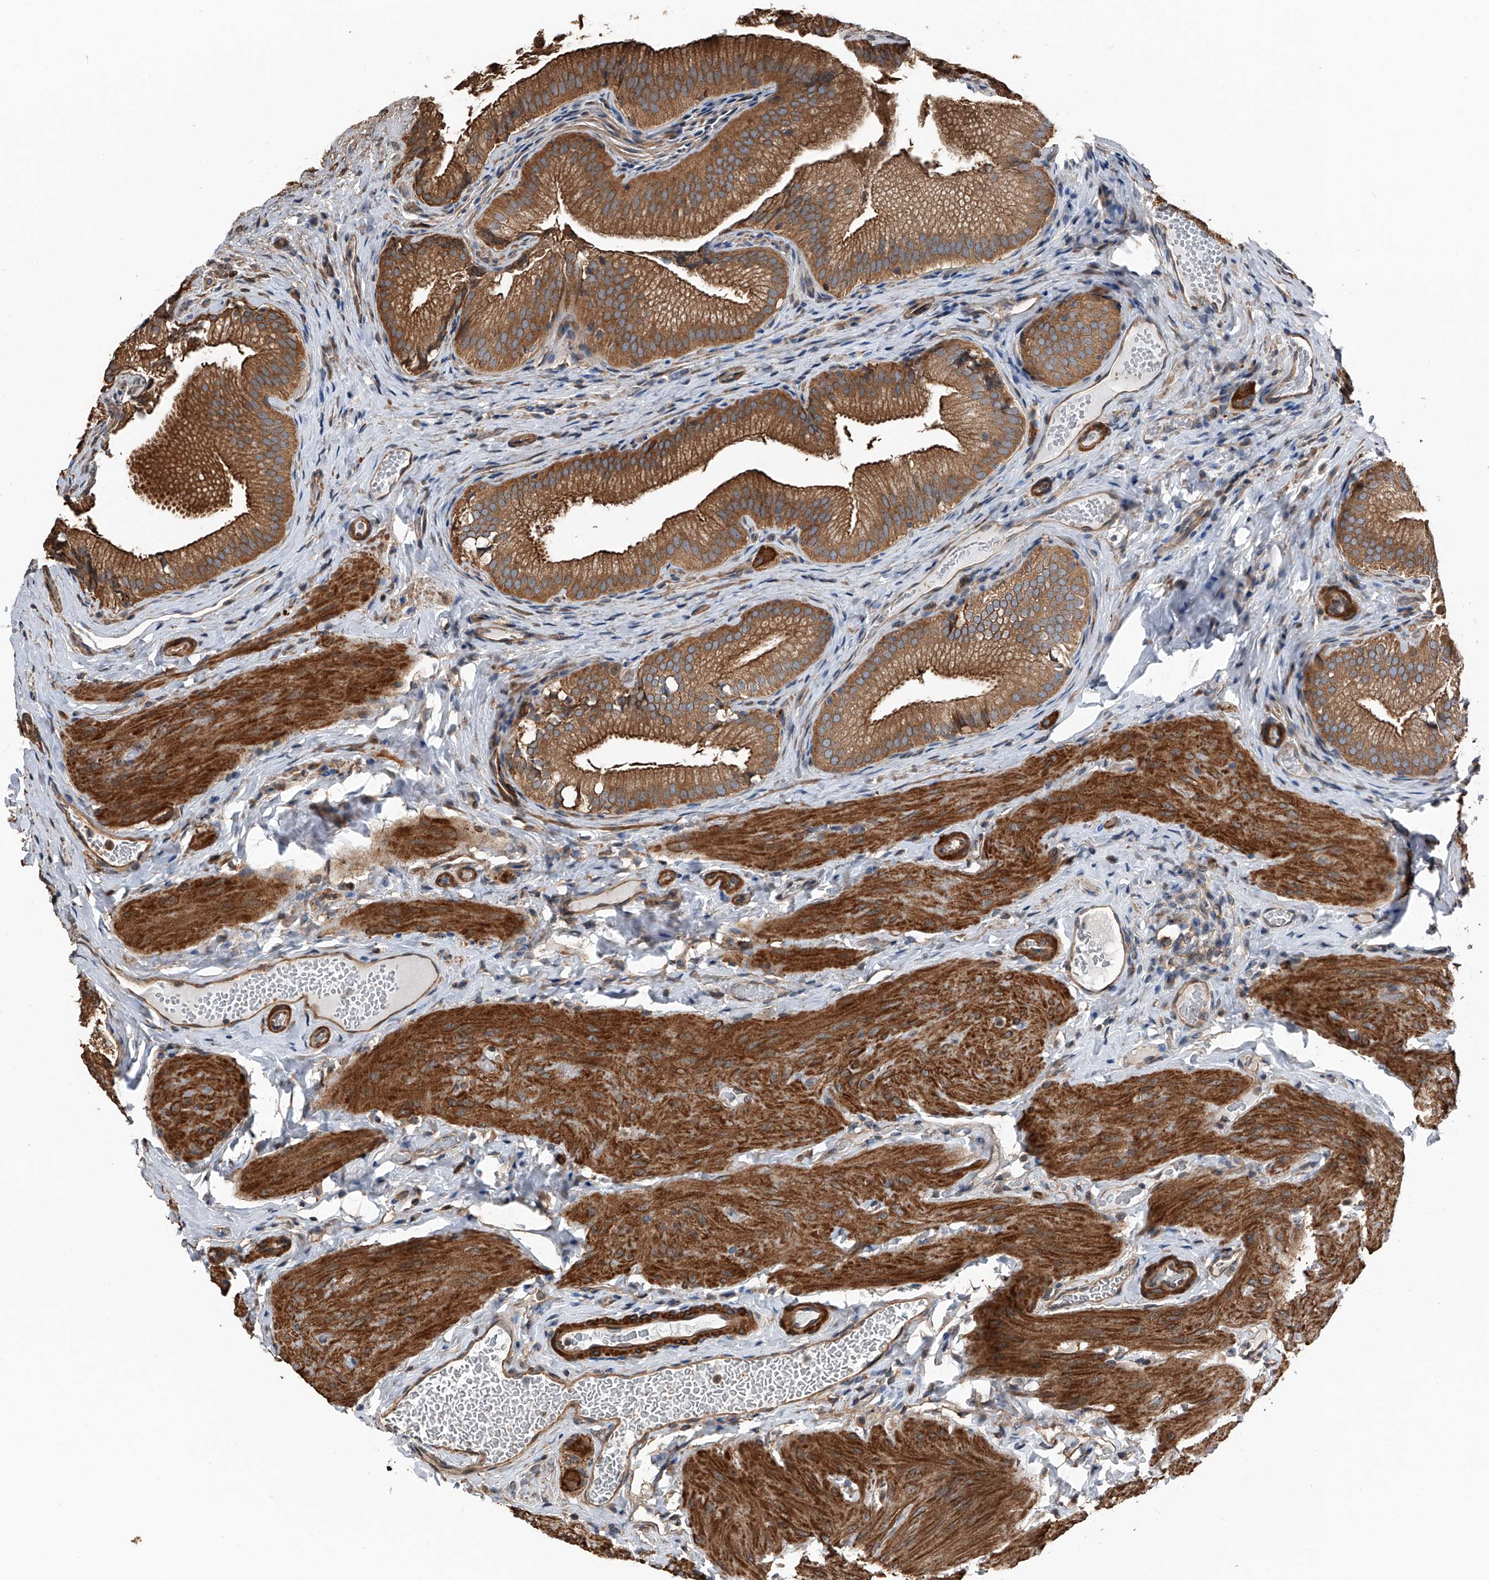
{"staining": {"intensity": "strong", "quantity": ">75%", "location": "cytoplasmic/membranous"}, "tissue": "gallbladder", "cell_type": "Glandular cells", "image_type": "normal", "snomed": [{"axis": "morphology", "description": "Normal tissue, NOS"}, {"axis": "topography", "description": "Gallbladder"}], "caption": "DAB (3,3'-diaminobenzidine) immunohistochemical staining of unremarkable human gallbladder displays strong cytoplasmic/membranous protein positivity in approximately >75% of glandular cells. (Stains: DAB (3,3'-diaminobenzidine) in brown, nuclei in blue, Microscopy: brightfield microscopy at high magnification).", "gene": "KCNJ2", "patient": {"sex": "female", "age": 30}}